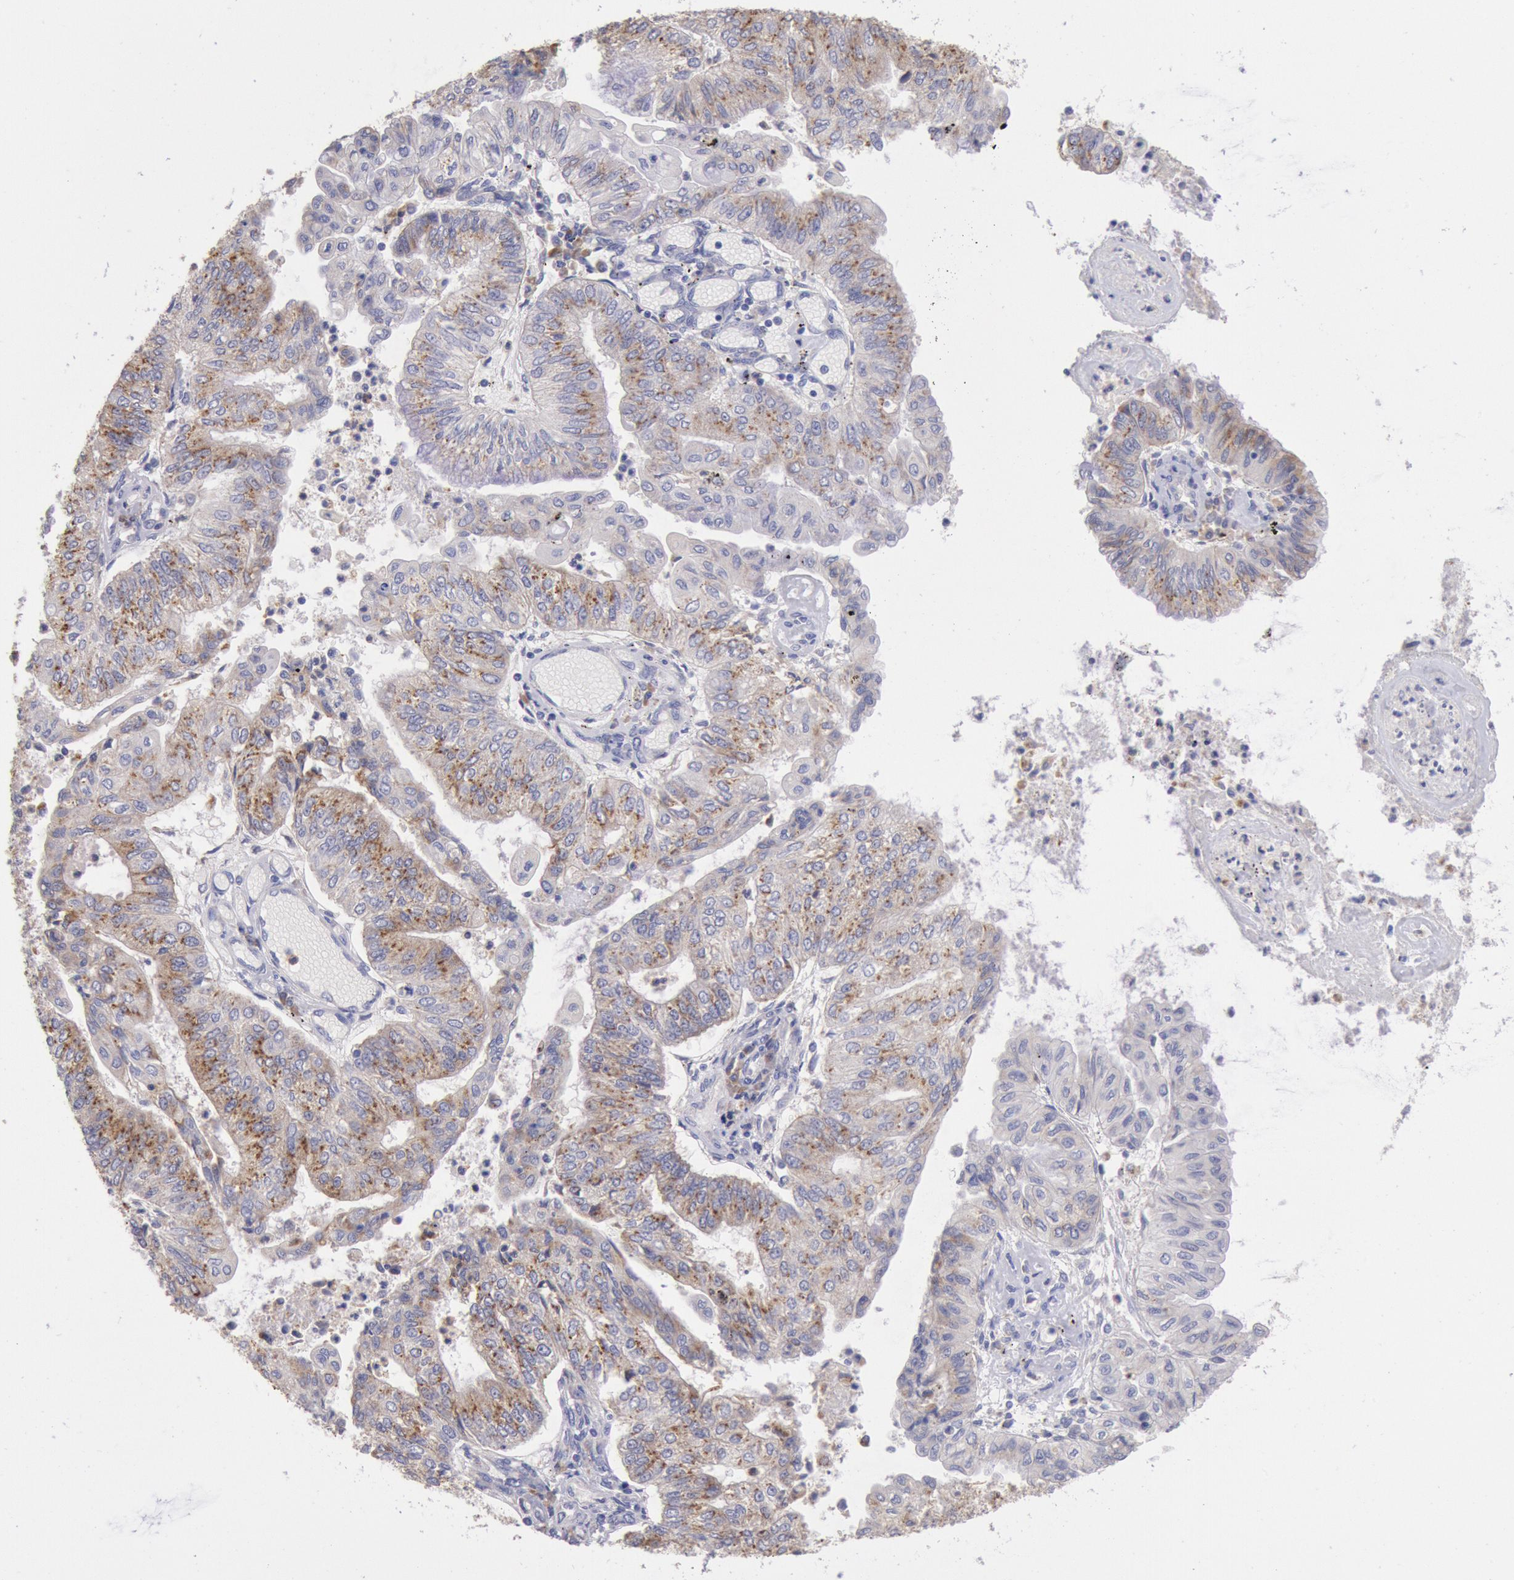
{"staining": {"intensity": "moderate", "quantity": "25%-75%", "location": "cytoplasmic/membranous"}, "tissue": "endometrial cancer", "cell_type": "Tumor cells", "image_type": "cancer", "snomed": [{"axis": "morphology", "description": "Adenocarcinoma, NOS"}, {"axis": "topography", "description": "Endometrium"}], "caption": "Human endometrial cancer stained with a protein marker exhibits moderate staining in tumor cells.", "gene": "GAL3ST1", "patient": {"sex": "female", "age": 59}}